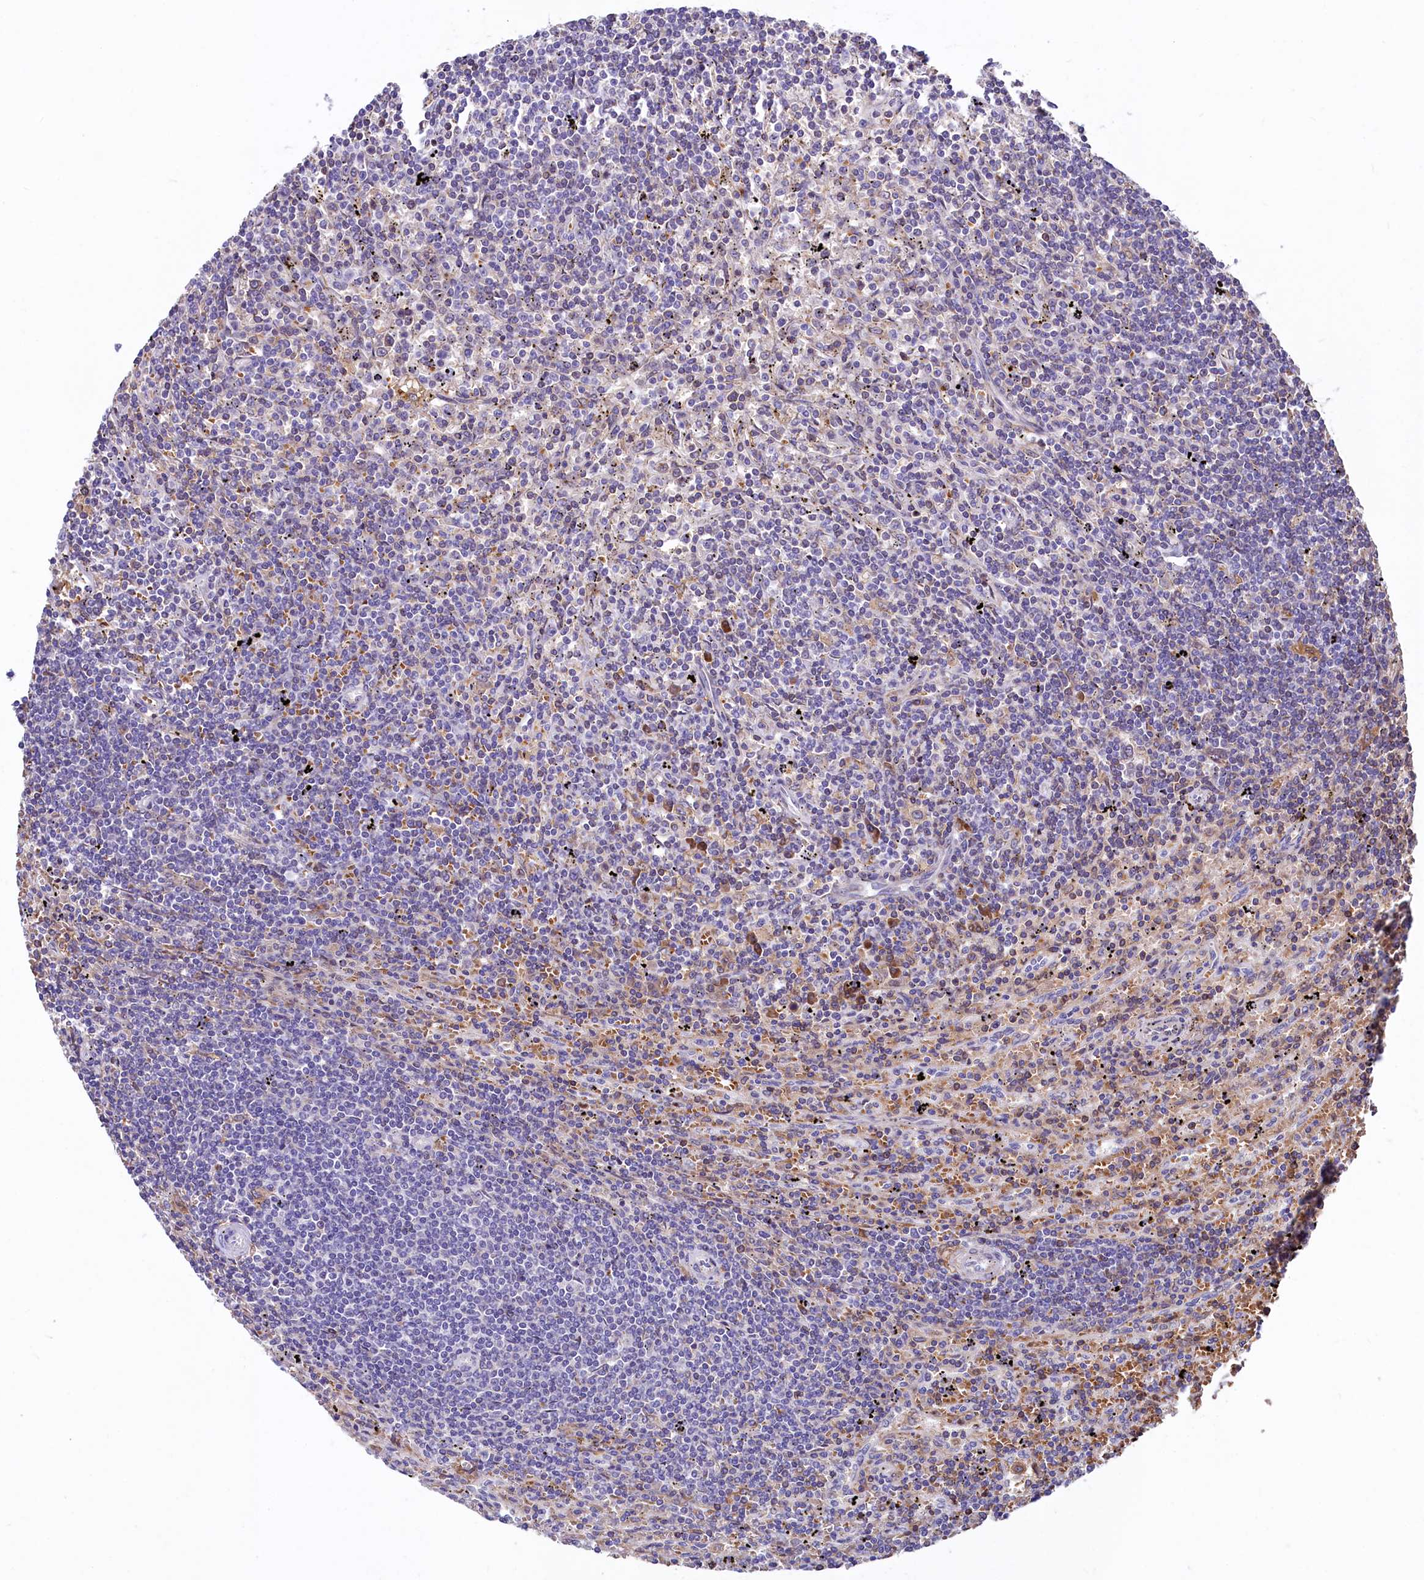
{"staining": {"intensity": "negative", "quantity": "none", "location": "none"}, "tissue": "lymphoma", "cell_type": "Tumor cells", "image_type": "cancer", "snomed": [{"axis": "morphology", "description": "Malignant lymphoma, non-Hodgkin's type, Low grade"}, {"axis": "topography", "description": "Spleen"}], "caption": "There is no significant positivity in tumor cells of malignant lymphoma, non-Hodgkin's type (low-grade).", "gene": "HPS6", "patient": {"sex": "male", "age": 76}}